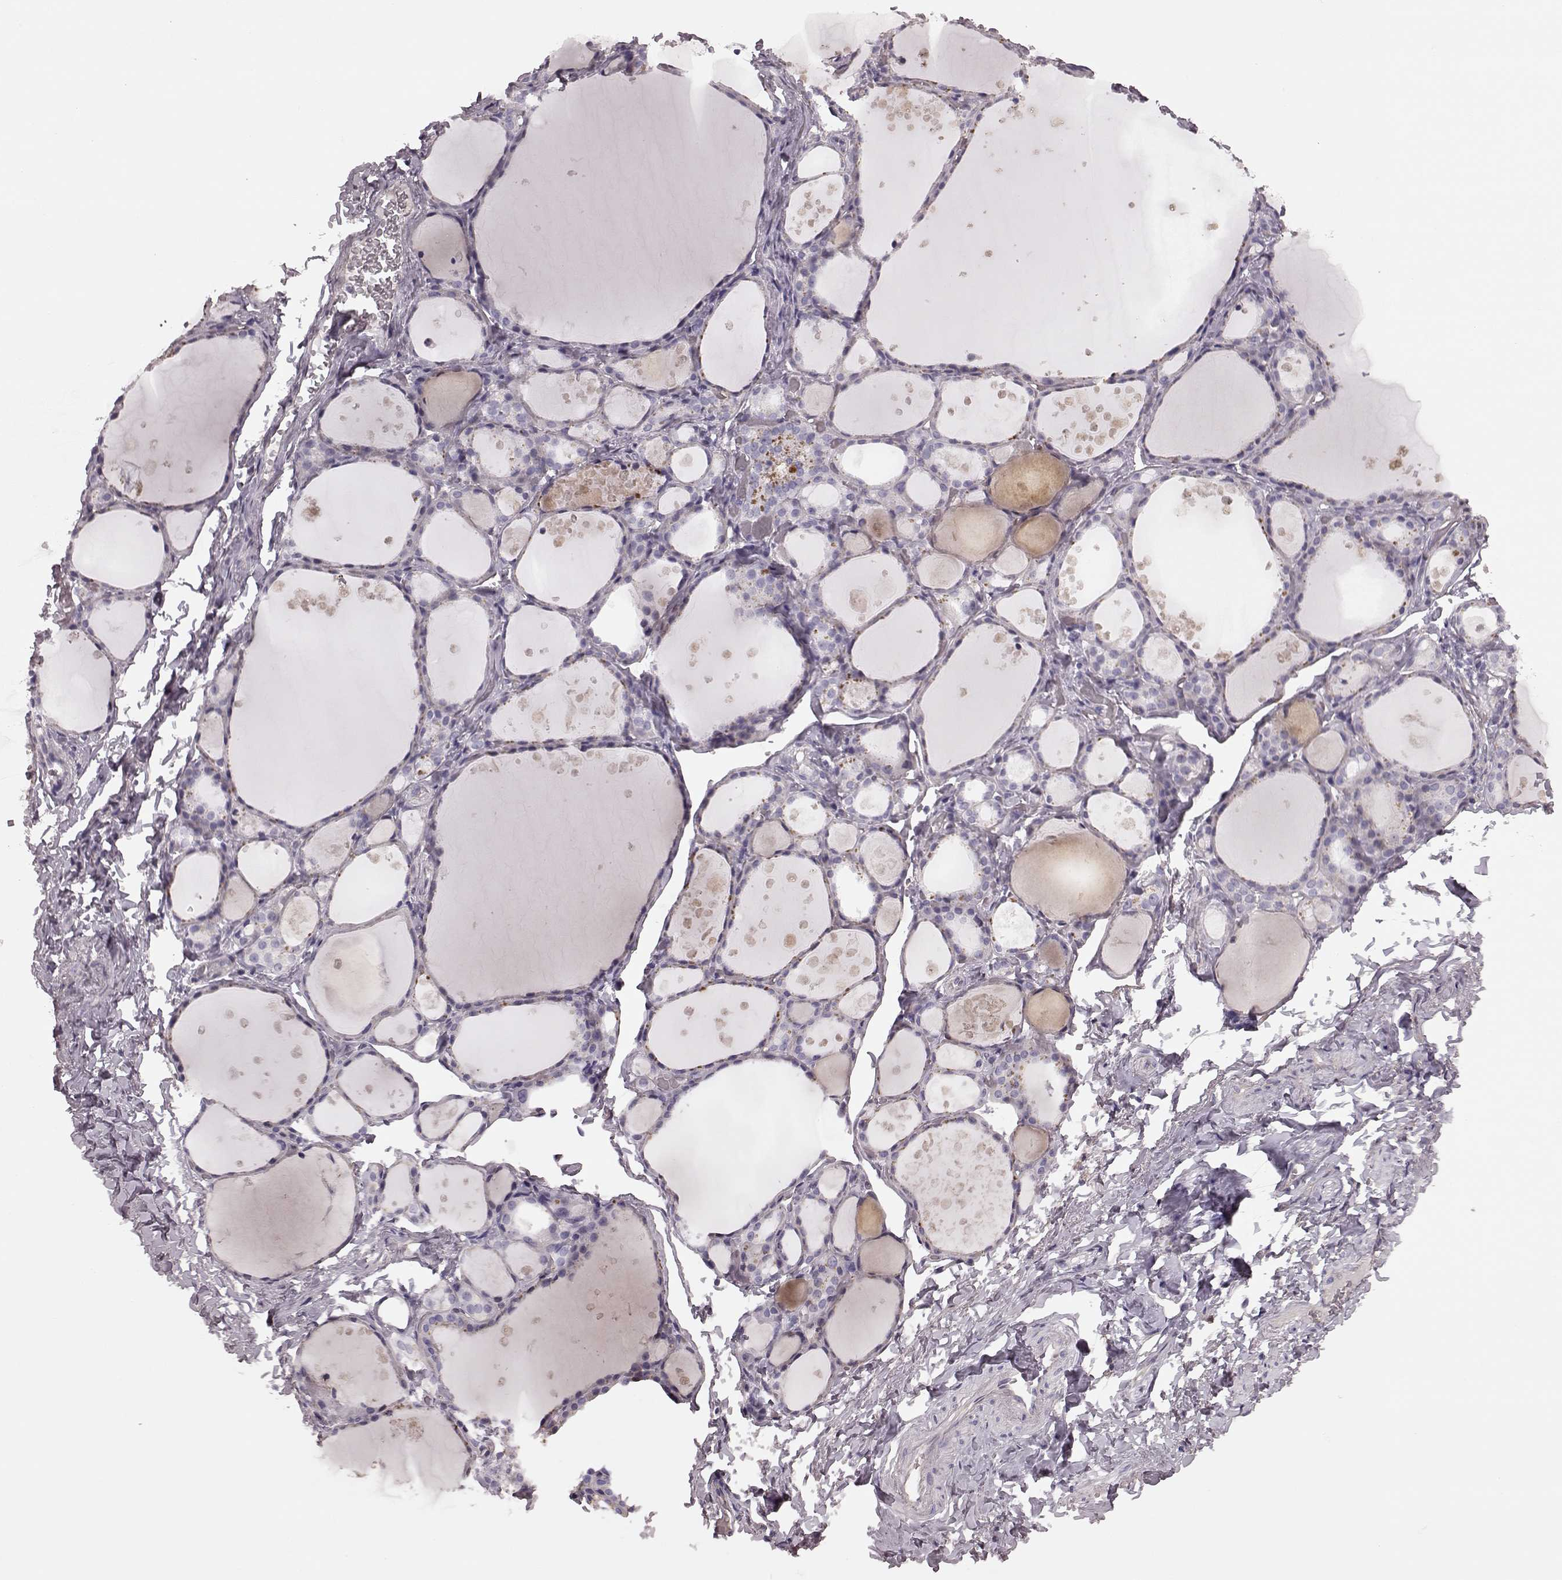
{"staining": {"intensity": "negative", "quantity": "none", "location": "none"}, "tissue": "thyroid gland", "cell_type": "Glandular cells", "image_type": "normal", "snomed": [{"axis": "morphology", "description": "Normal tissue, NOS"}, {"axis": "topography", "description": "Thyroid gland"}], "caption": "Immunohistochemical staining of unremarkable human thyroid gland reveals no significant positivity in glandular cells. The staining was performed using DAB (3,3'-diaminobenzidine) to visualize the protein expression in brown, while the nuclei were stained in blue with hematoxylin (Magnification: 20x).", "gene": "PDCD1", "patient": {"sex": "male", "age": 68}}